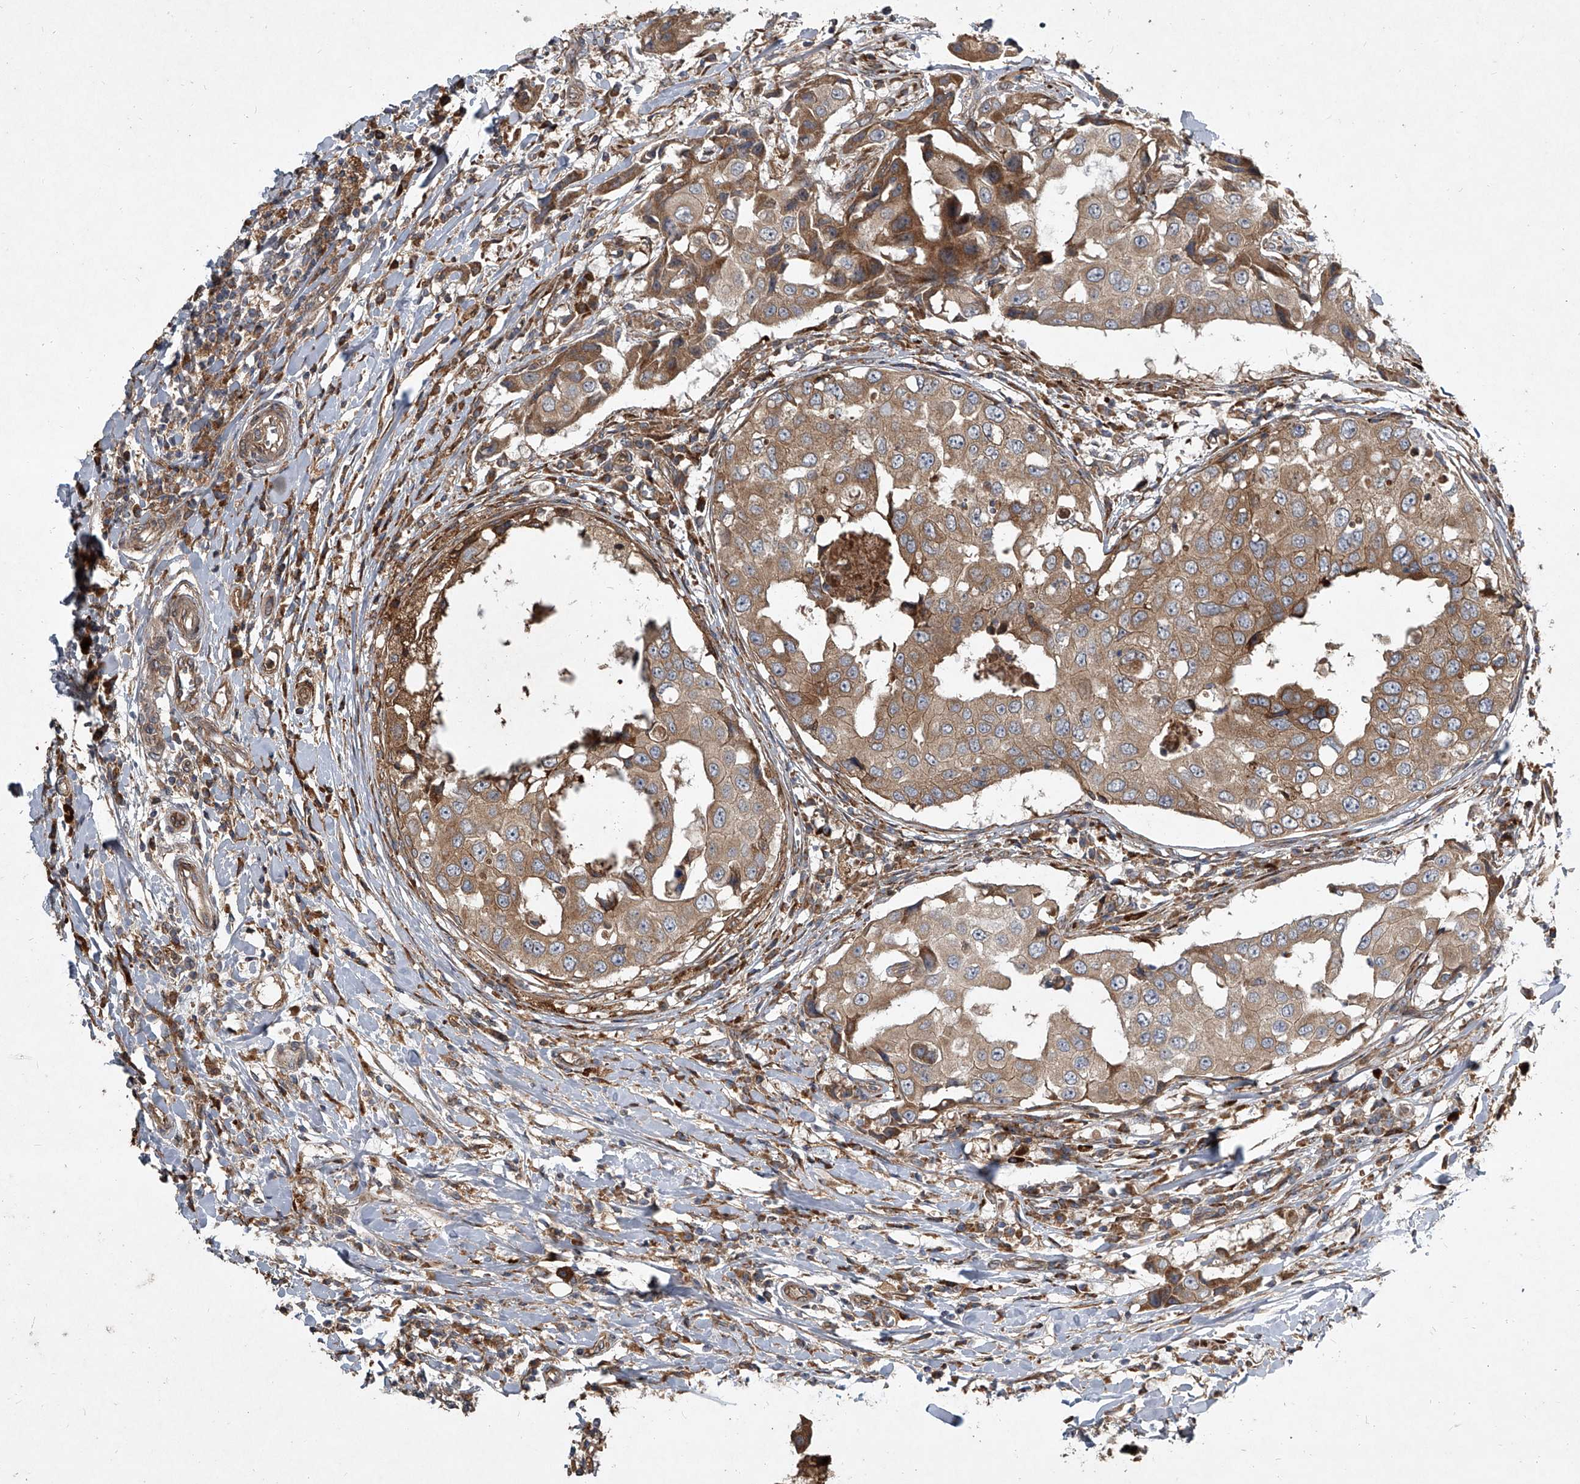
{"staining": {"intensity": "moderate", "quantity": ">75%", "location": "cytoplasmic/membranous"}, "tissue": "breast cancer", "cell_type": "Tumor cells", "image_type": "cancer", "snomed": [{"axis": "morphology", "description": "Duct carcinoma"}, {"axis": "topography", "description": "Breast"}], "caption": "Immunohistochemistry (IHC) image of neoplastic tissue: breast invasive ductal carcinoma stained using immunohistochemistry (IHC) reveals medium levels of moderate protein expression localized specifically in the cytoplasmic/membranous of tumor cells, appearing as a cytoplasmic/membranous brown color.", "gene": "EVA1C", "patient": {"sex": "female", "age": 27}}